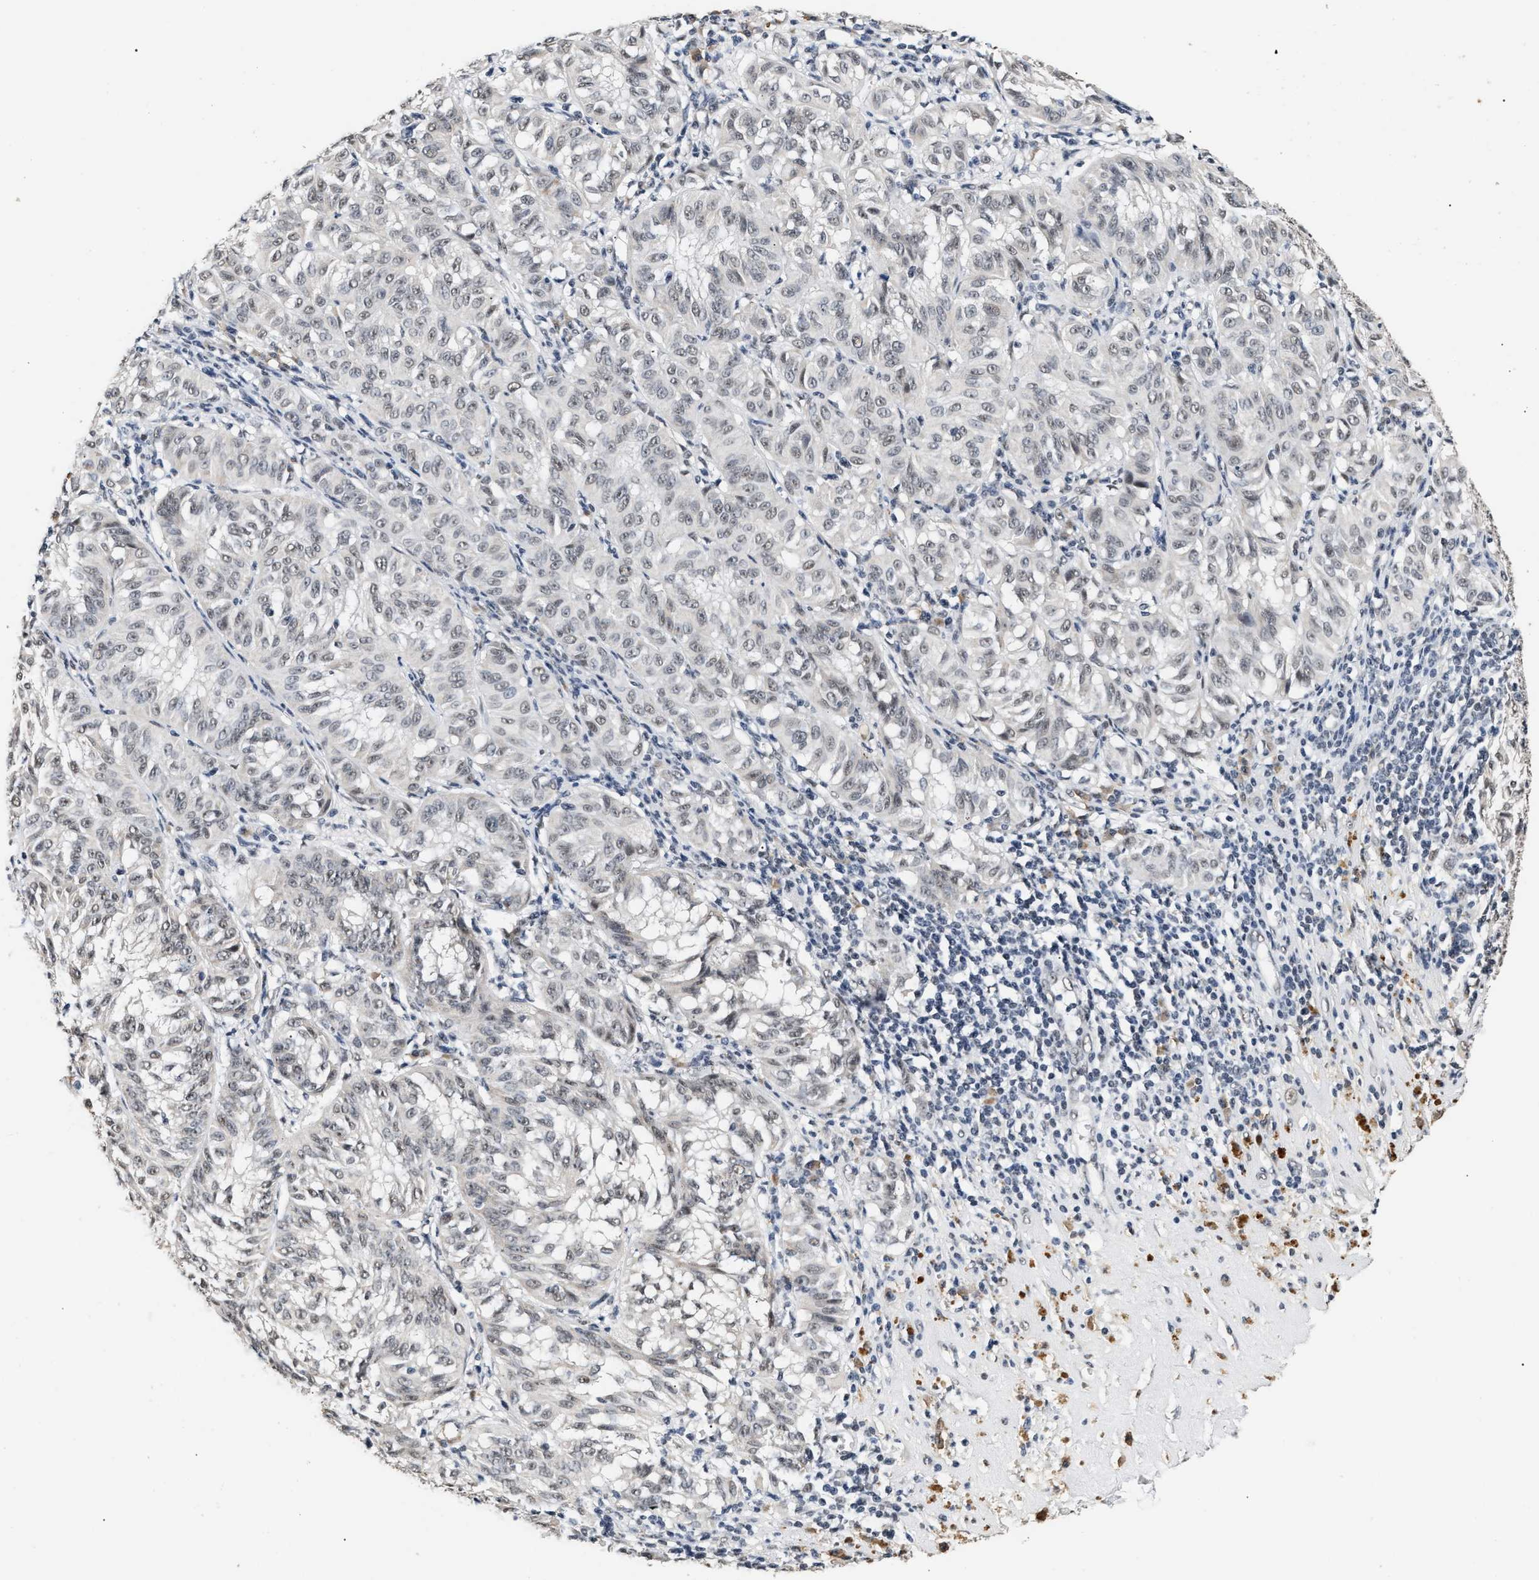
{"staining": {"intensity": "negative", "quantity": "none", "location": "none"}, "tissue": "melanoma", "cell_type": "Tumor cells", "image_type": "cancer", "snomed": [{"axis": "morphology", "description": "Malignant melanoma, NOS"}, {"axis": "topography", "description": "Skin"}], "caption": "This is a histopathology image of immunohistochemistry staining of melanoma, which shows no staining in tumor cells.", "gene": "THOC1", "patient": {"sex": "female", "age": 72}}